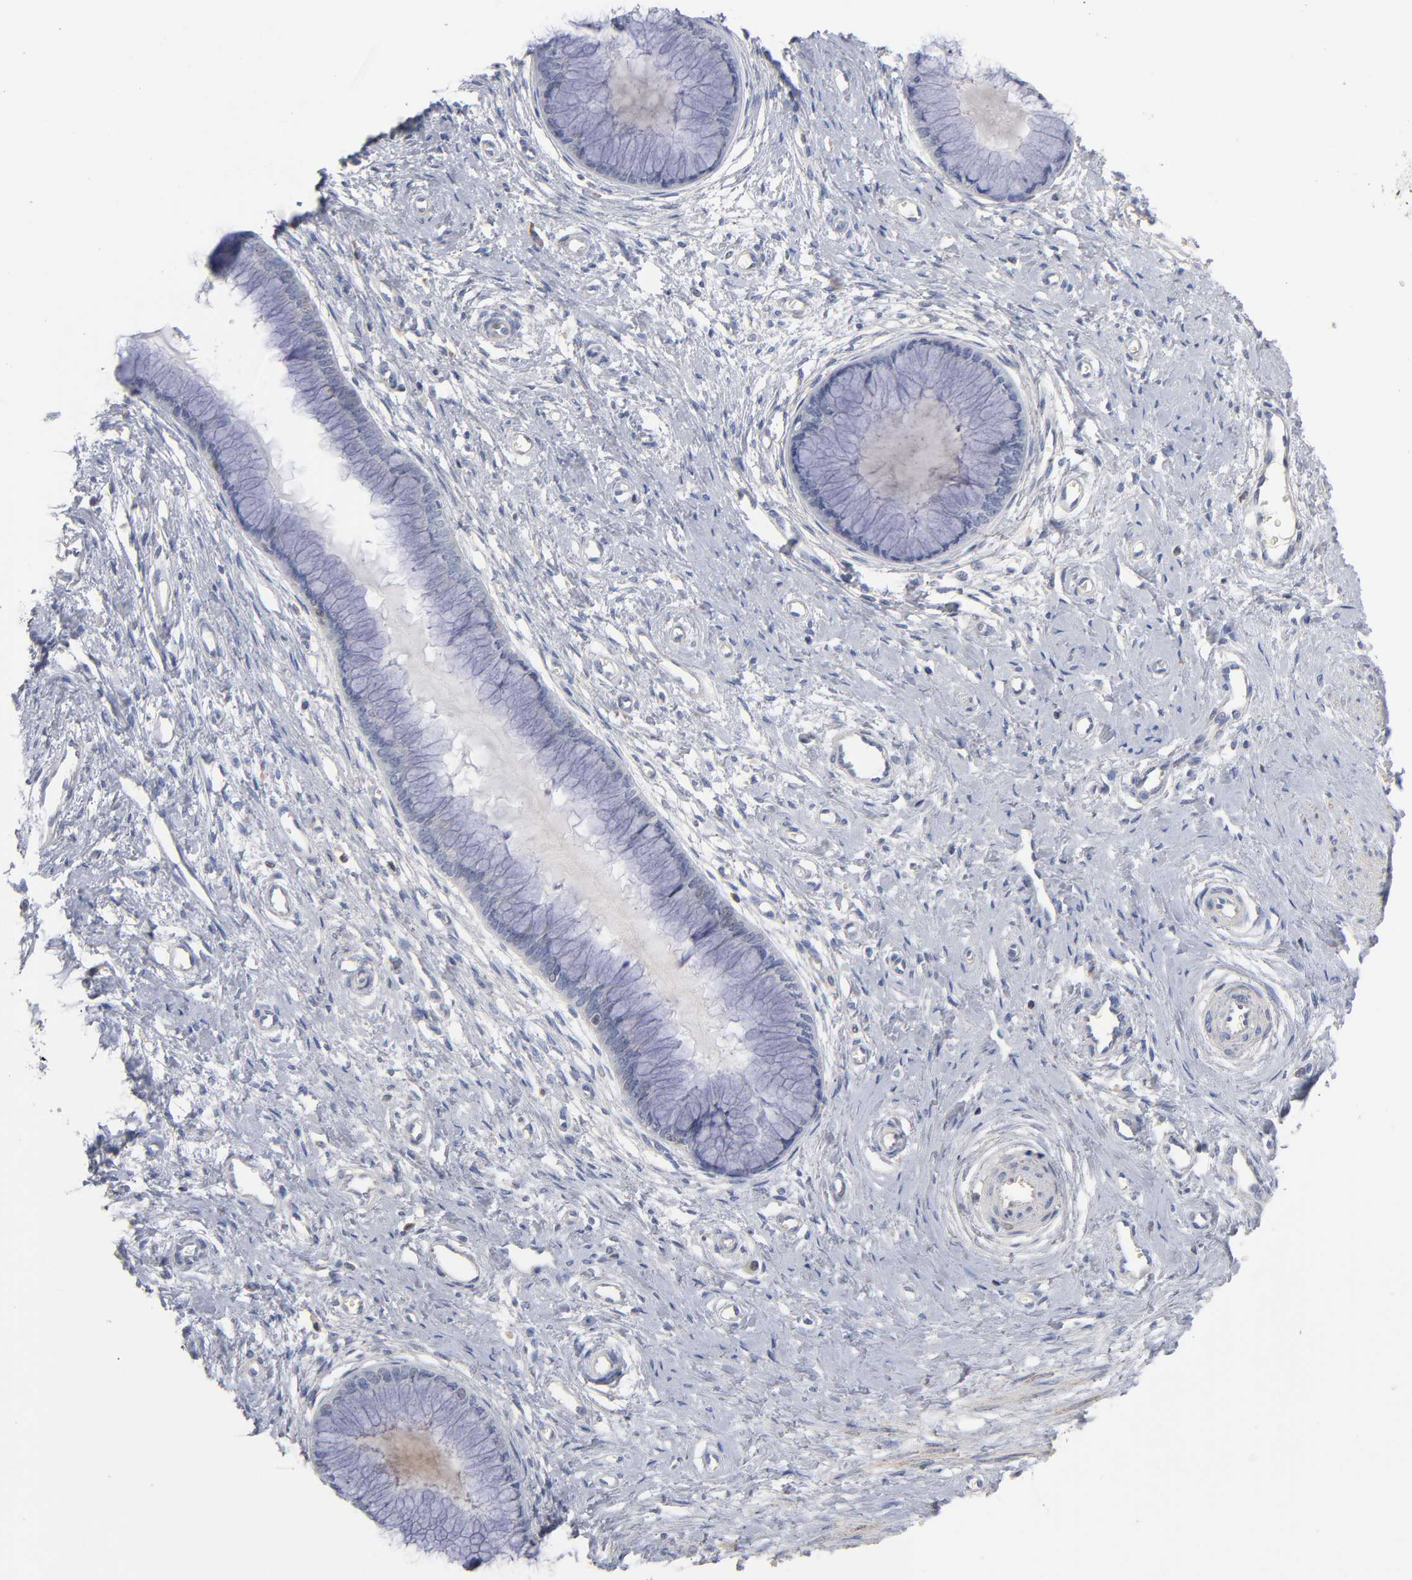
{"staining": {"intensity": "negative", "quantity": "none", "location": "none"}, "tissue": "cervix", "cell_type": "Glandular cells", "image_type": "normal", "snomed": [{"axis": "morphology", "description": "Normal tissue, NOS"}, {"axis": "topography", "description": "Cervix"}], "caption": "IHC histopathology image of unremarkable cervix stained for a protein (brown), which reveals no staining in glandular cells.", "gene": "PDLIM2", "patient": {"sex": "female", "age": 55}}